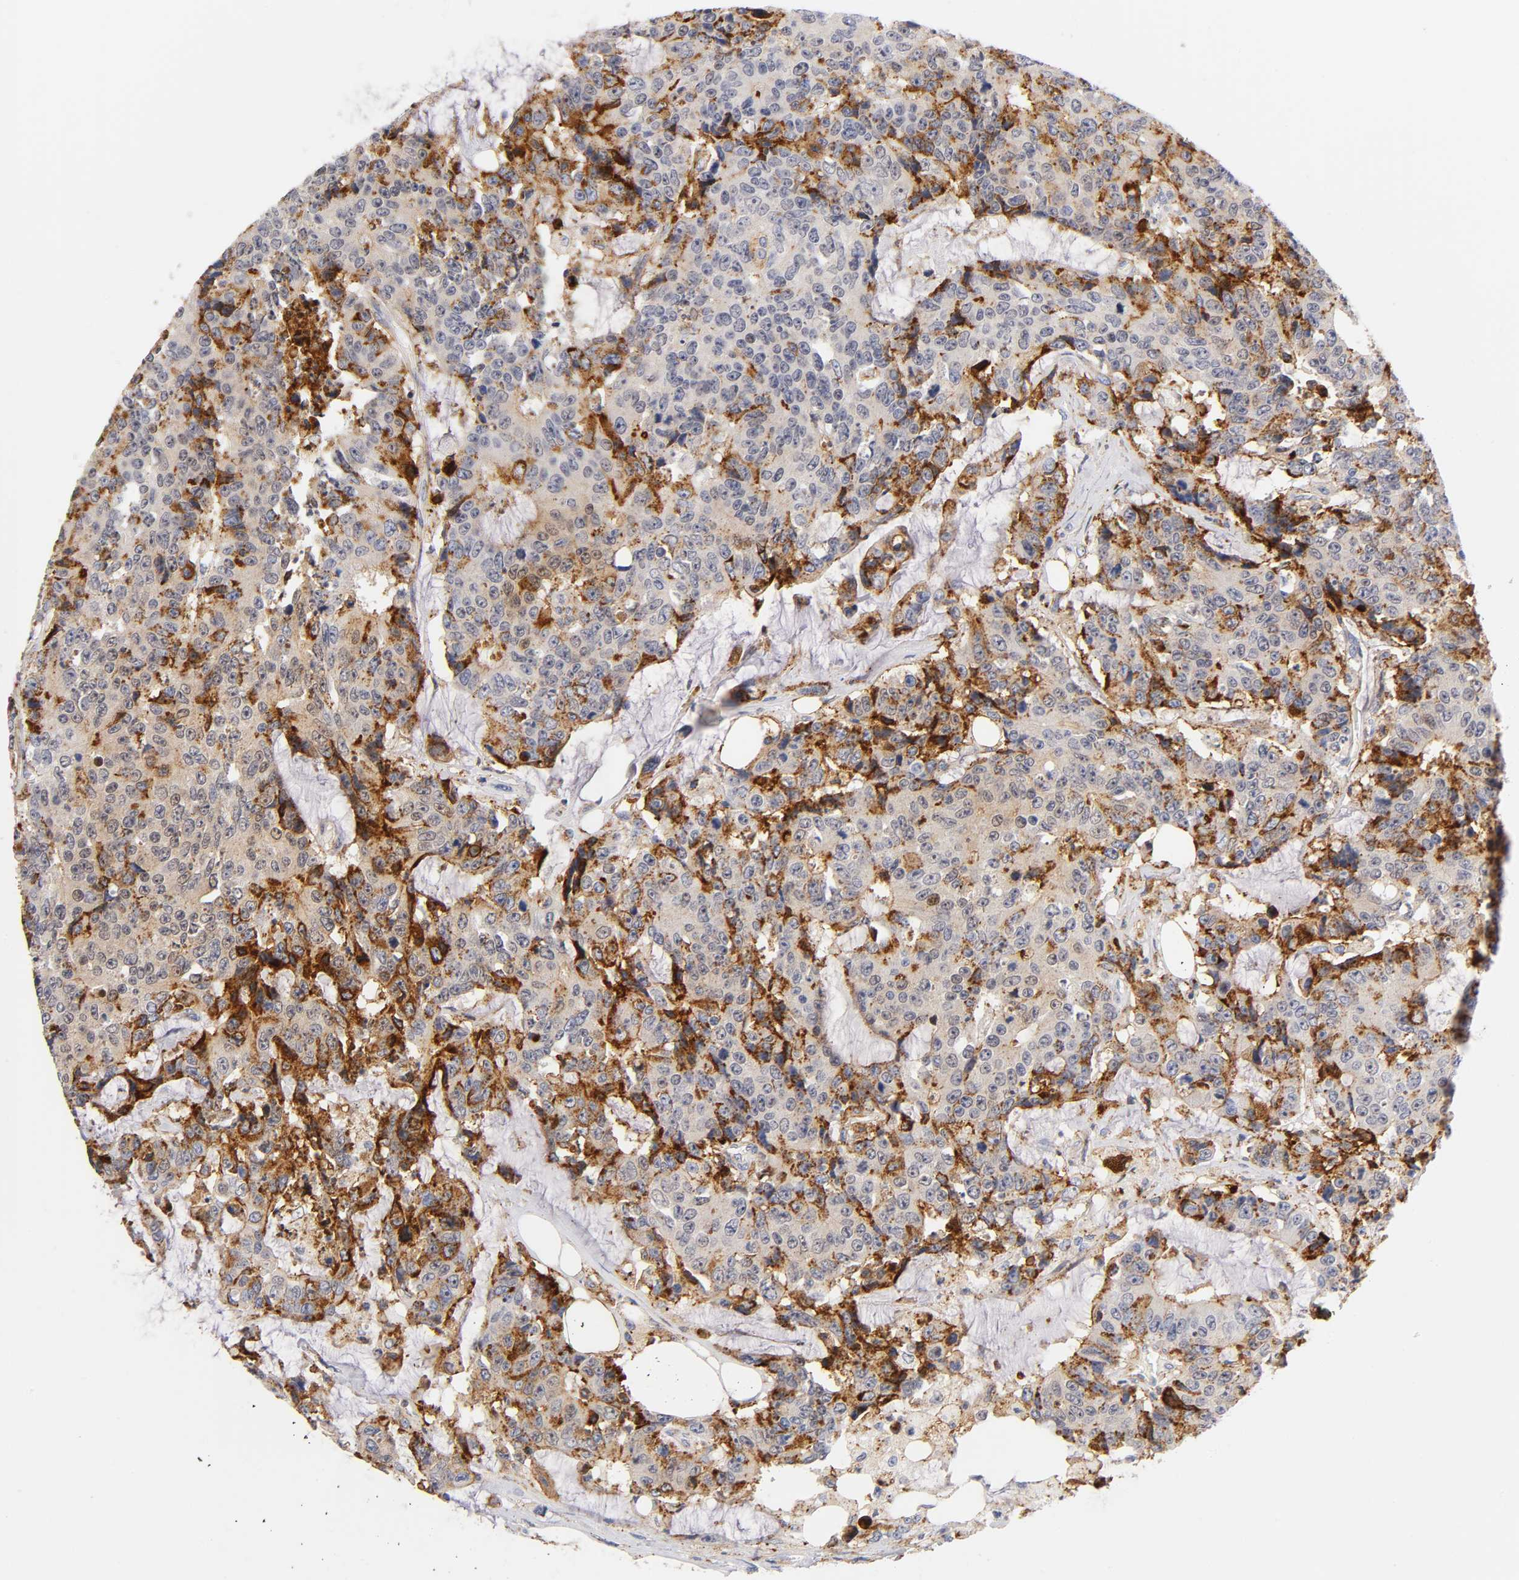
{"staining": {"intensity": "moderate", "quantity": "25%-75%", "location": "cytoplasmic/membranous"}, "tissue": "colorectal cancer", "cell_type": "Tumor cells", "image_type": "cancer", "snomed": [{"axis": "morphology", "description": "Adenocarcinoma, NOS"}, {"axis": "topography", "description": "Colon"}], "caption": "Protein staining of colorectal adenocarcinoma tissue exhibits moderate cytoplasmic/membranous staining in approximately 25%-75% of tumor cells.", "gene": "ANXA7", "patient": {"sex": "female", "age": 86}}